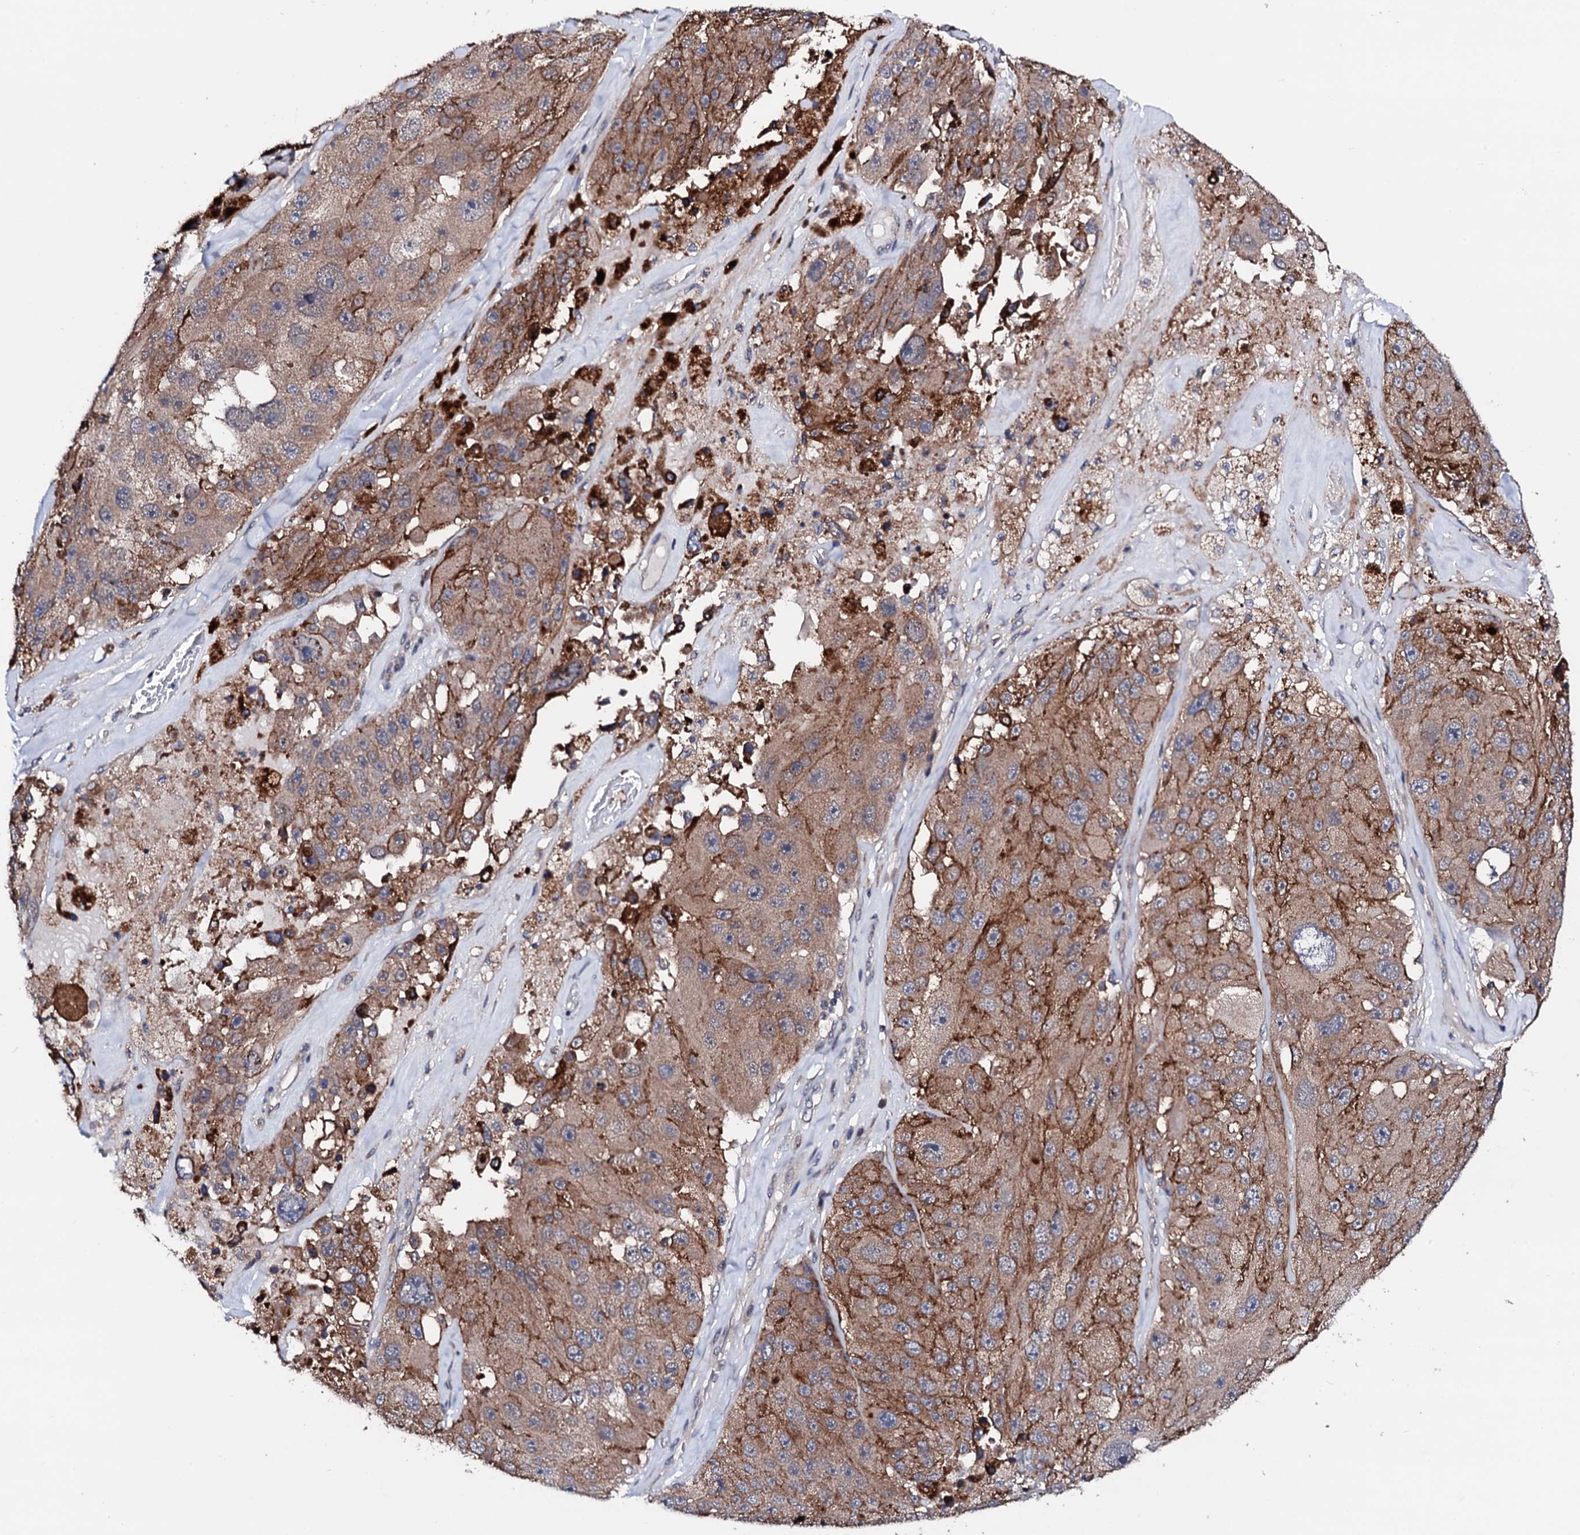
{"staining": {"intensity": "weak", "quantity": ">75%", "location": "cytoplasmic/membranous"}, "tissue": "melanoma", "cell_type": "Tumor cells", "image_type": "cancer", "snomed": [{"axis": "morphology", "description": "Malignant melanoma, Metastatic site"}, {"axis": "topography", "description": "Lymph node"}], "caption": "Immunohistochemical staining of human malignant melanoma (metastatic site) reveals weak cytoplasmic/membranous protein staining in about >75% of tumor cells.", "gene": "EDC3", "patient": {"sex": "male", "age": 62}}